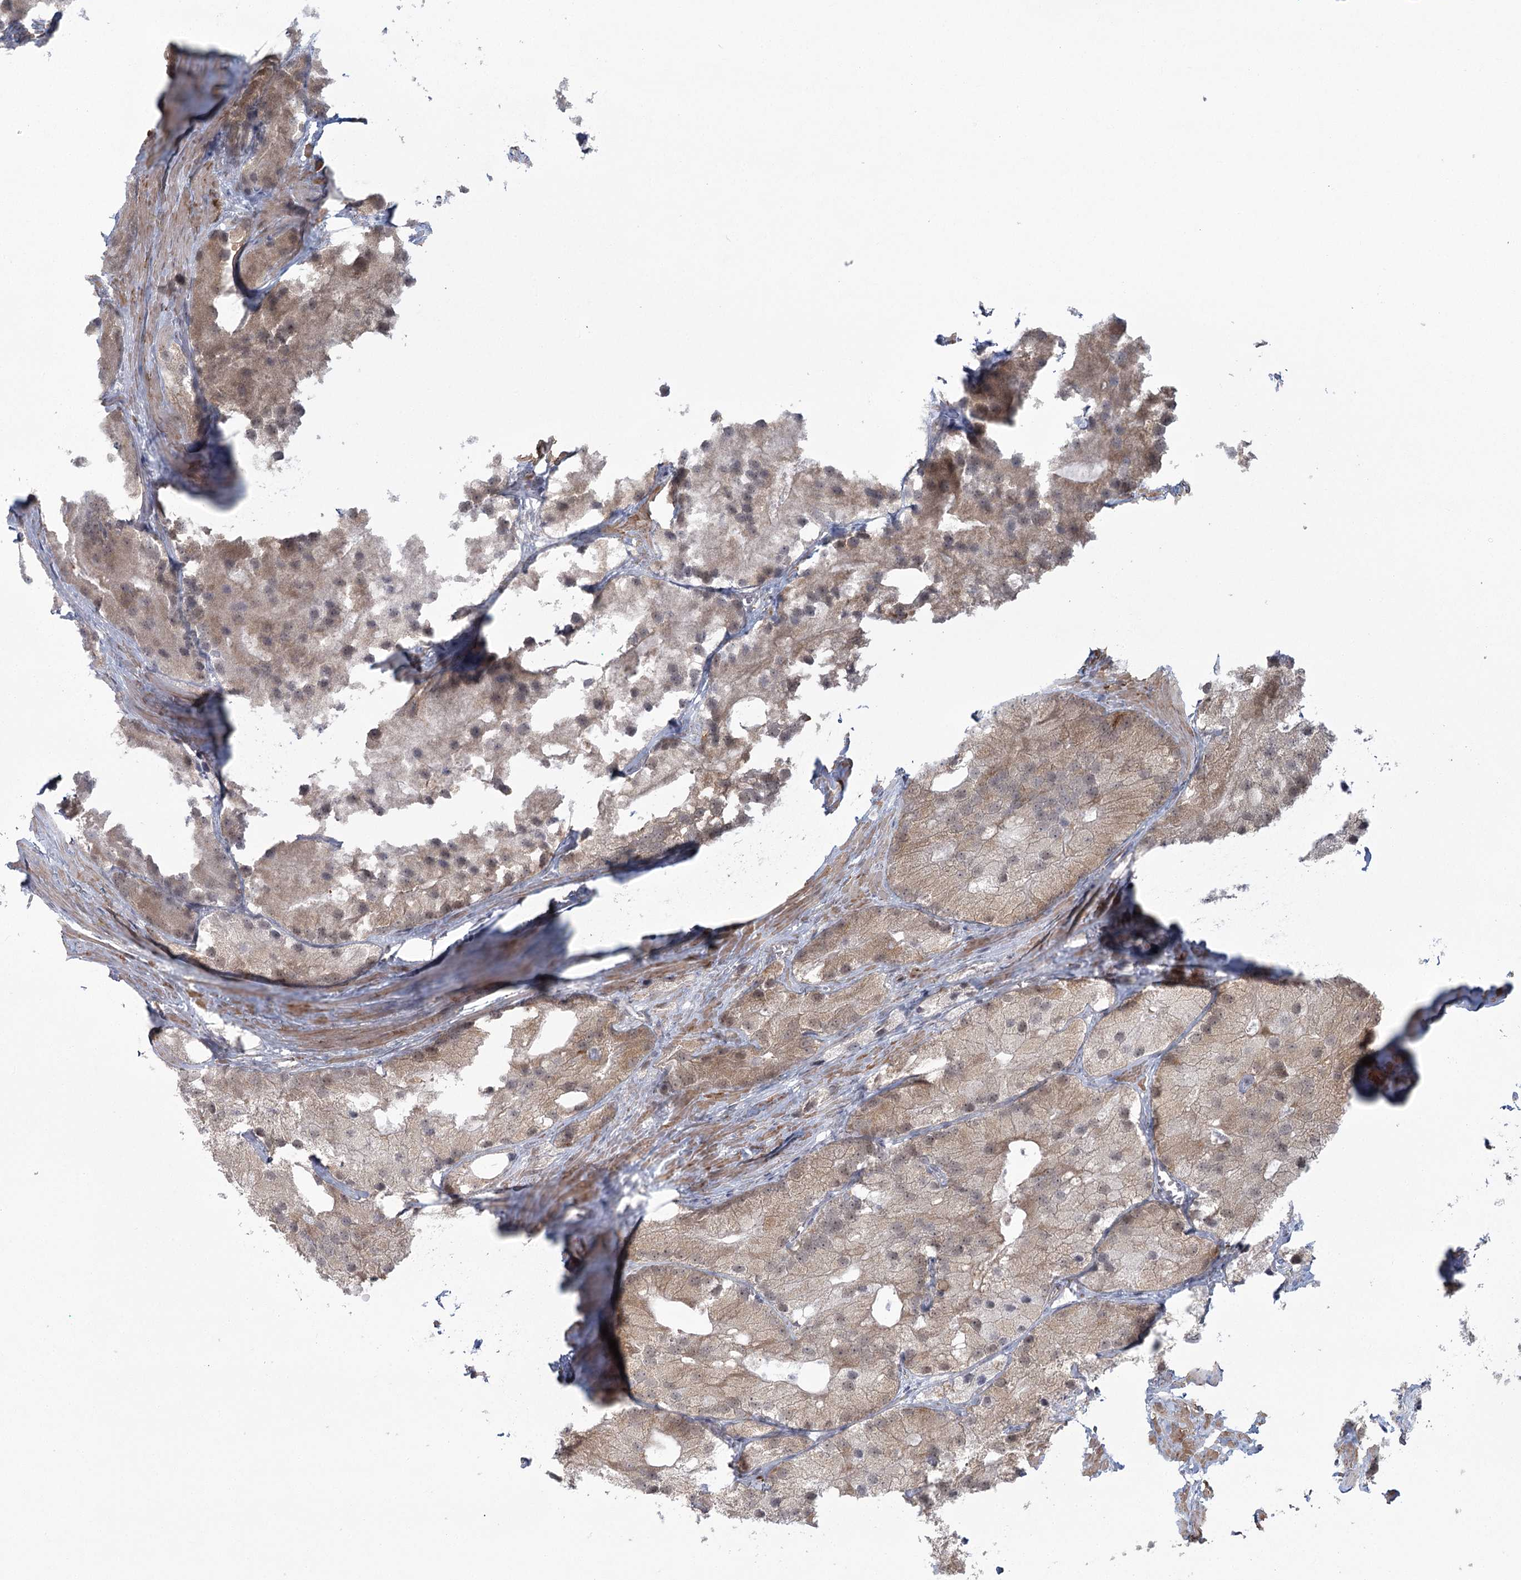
{"staining": {"intensity": "weak", "quantity": "<25%", "location": "cytoplasmic/membranous"}, "tissue": "prostate cancer", "cell_type": "Tumor cells", "image_type": "cancer", "snomed": [{"axis": "morphology", "description": "Adenocarcinoma, Low grade"}, {"axis": "topography", "description": "Prostate"}], "caption": "Tumor cells show no significant protein positivity in prostate cancer (adenocarcinoma (low-grade)). (DAB (3,3'-diaminobenzidine) IHC visualized using brightfield microscopy, high magnification).", "gene": "MED28", "patient": {"sex": "male", "age": 69}}